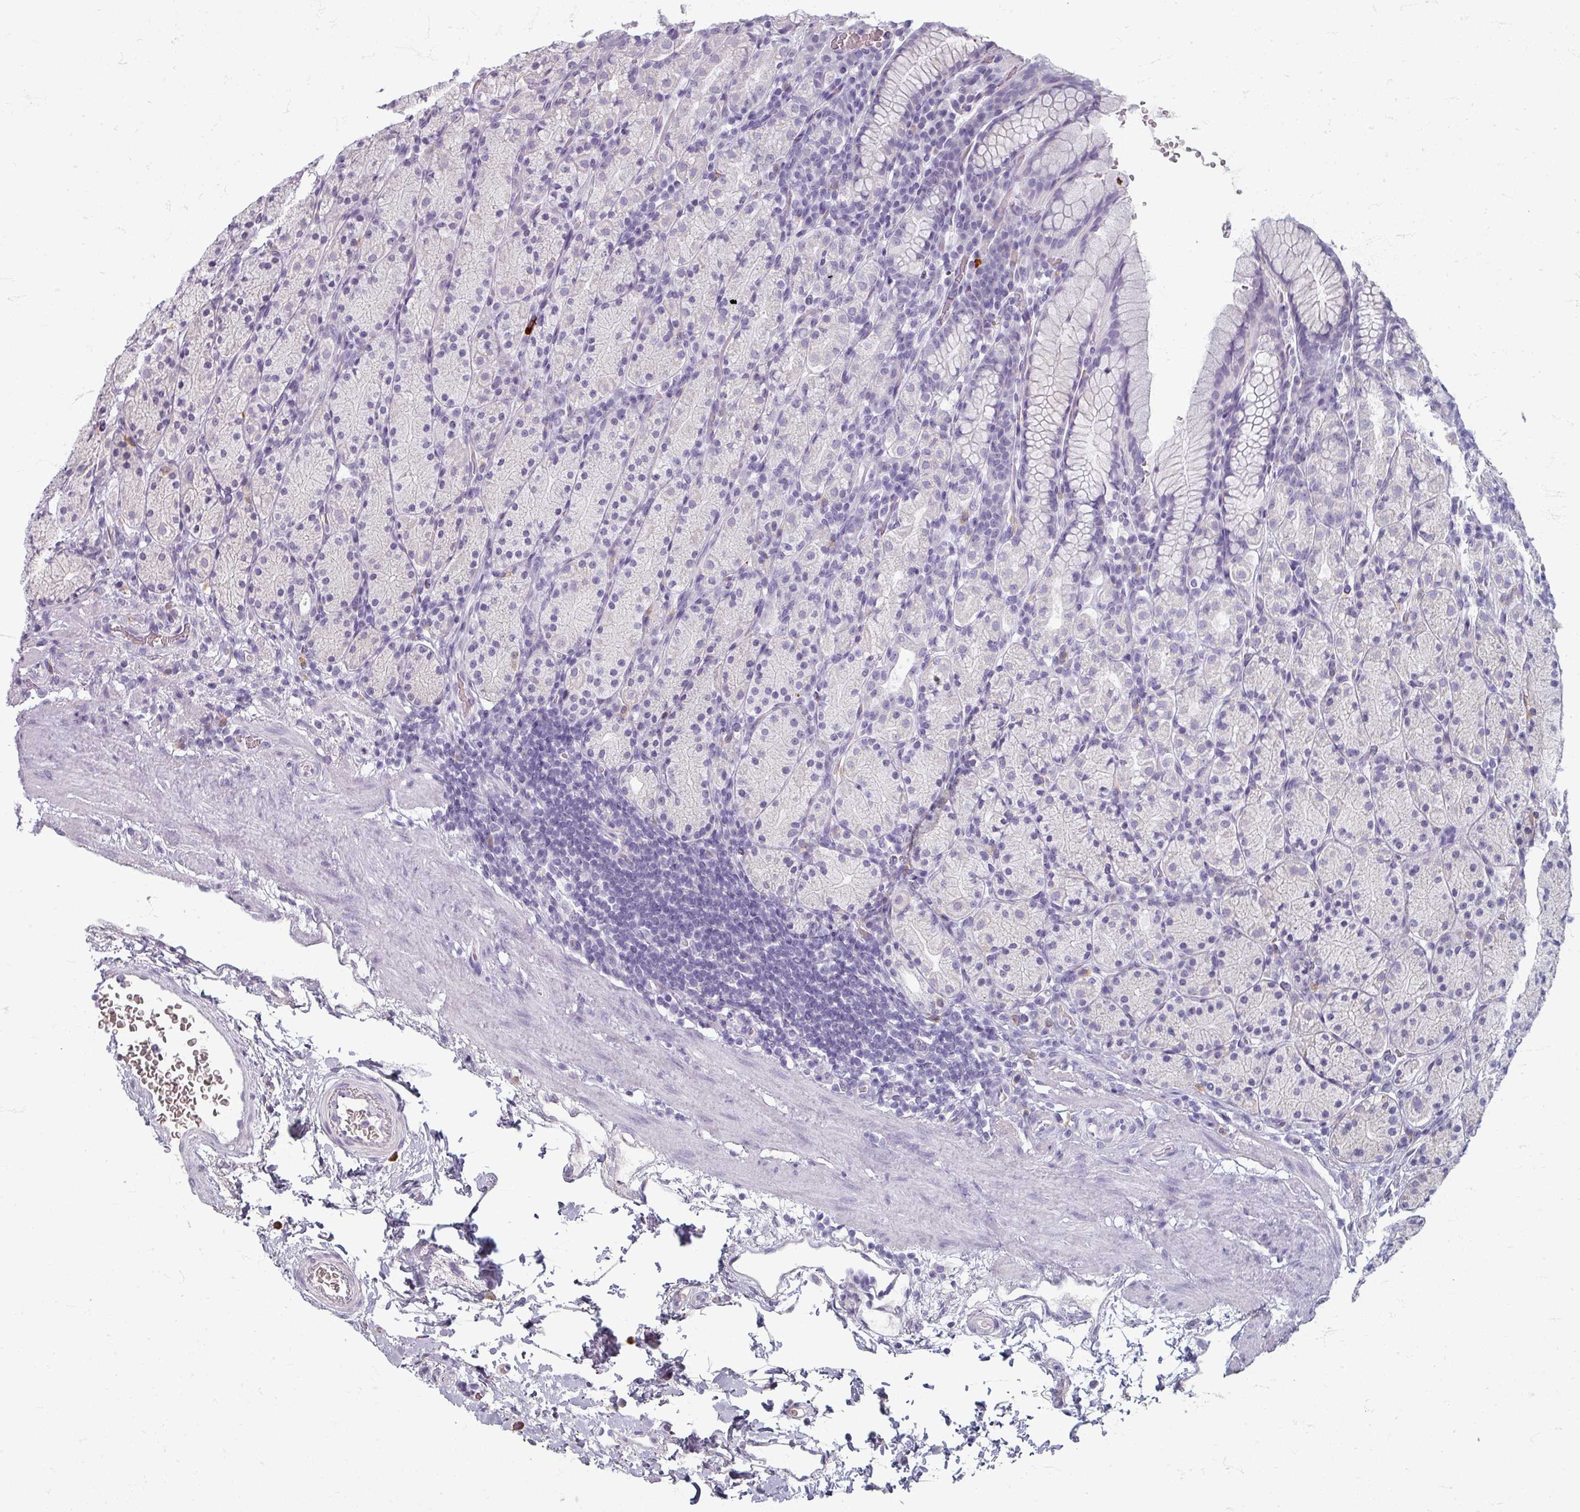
{"staining": {"intensity": "negative", "quantity": "none", "location": "none"}, "tissue": "stomach", "cell_type": "Glandular cells", "image_type": "normal", "snomed": [{"axis": "morphology", "description": "Normal tissue, NOS"}, {"axis": "topography", "description": "Stomach, upper"}, {"axis": "topography", "description": "Stomach"}], "caption": "Photomicrograph shows no protein expression in glandular cells of benign stomach.", "gene": "ZNF878", "patient": {"sex": "male", "age": 62}}